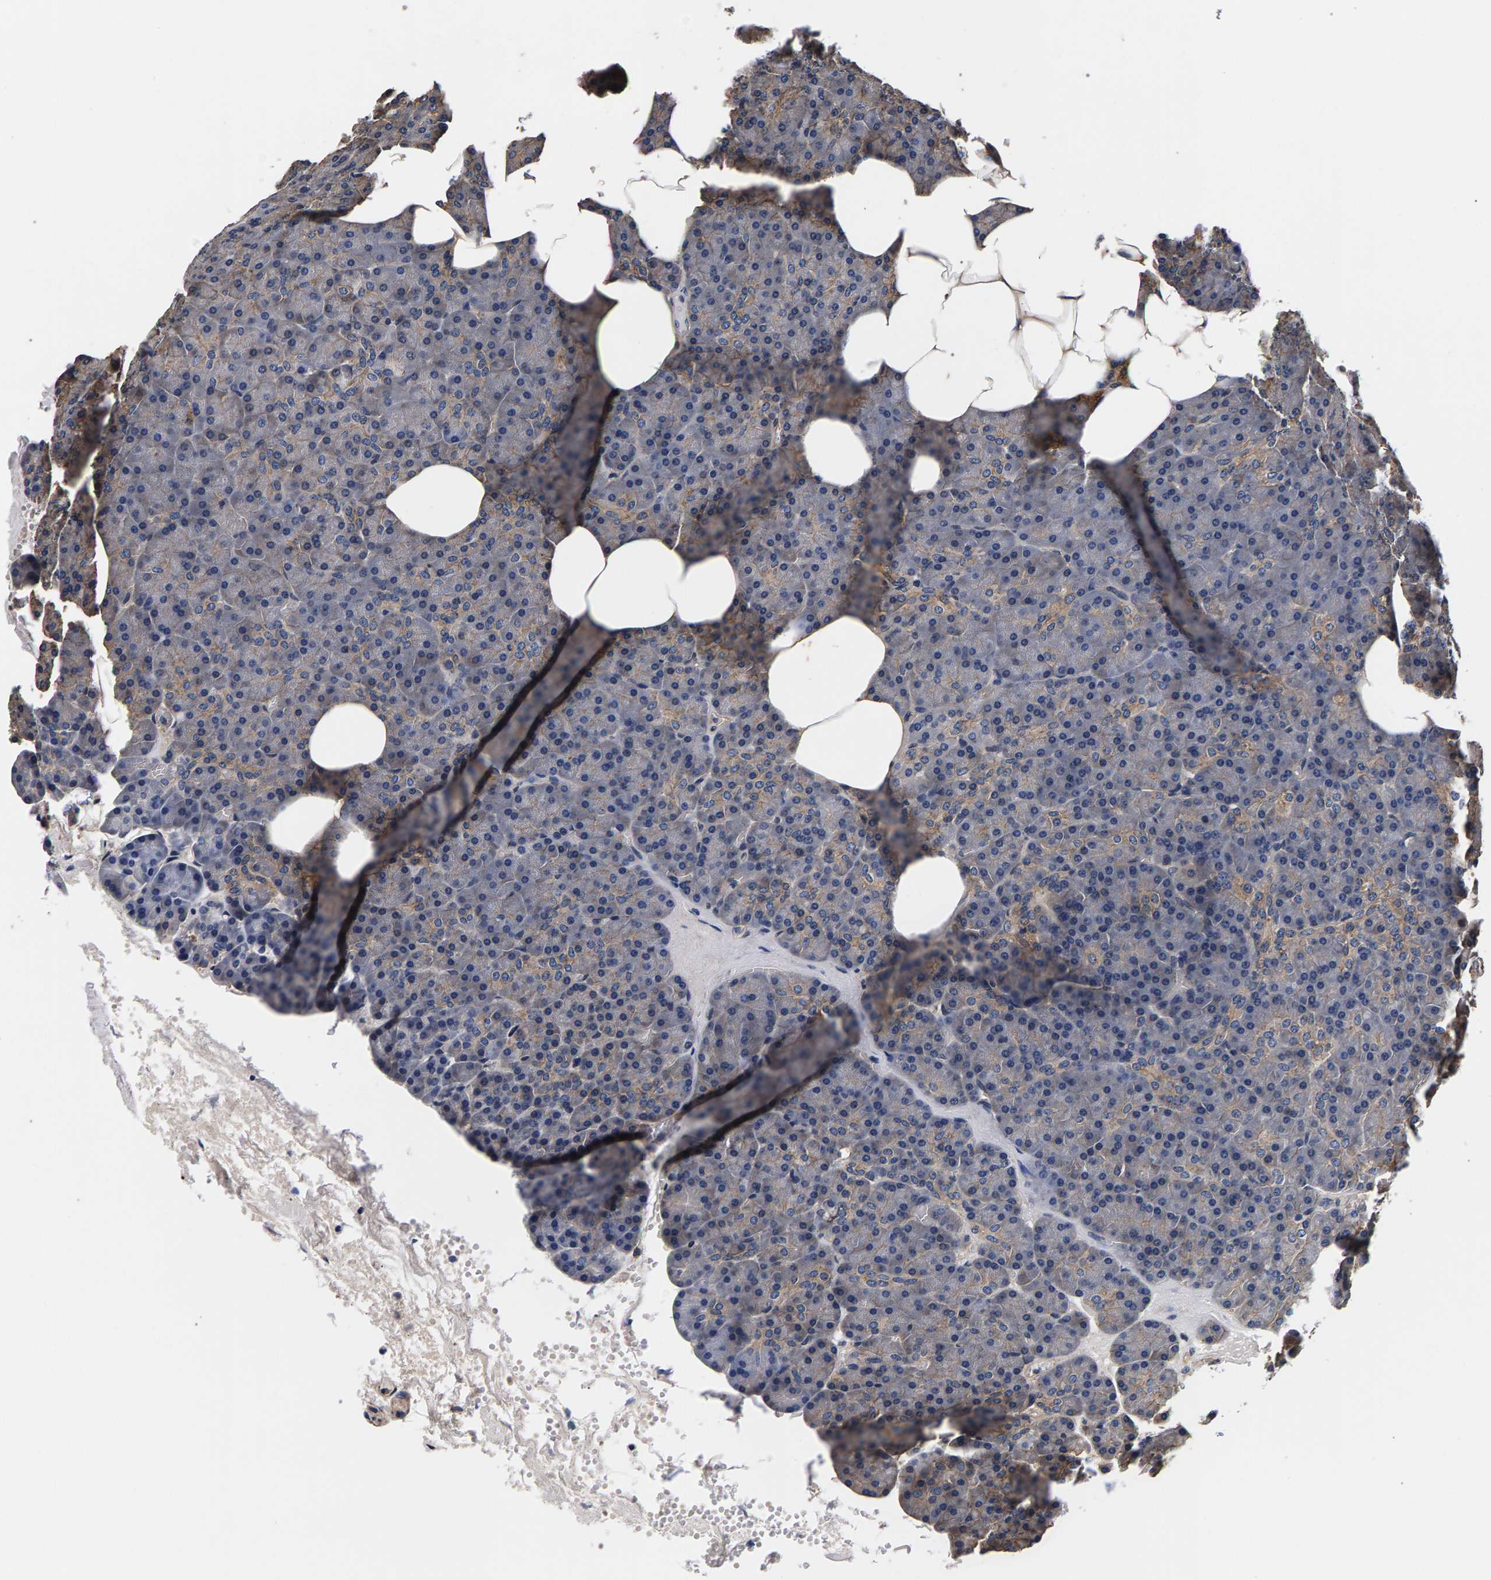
{"staining": {"intensity": "weak", "quantity": "<25%", "location": "cytoplasmic/membranous"}, "tissue": "pancreas", "cell_type": "Exocrine glandular cells", "image_type": "normal", "snomed": [{"axis": "morphology", "description": "Normal tissue, NOS"}, {"axis": "morphology", "description": "Carcinoid, malignant, NOS"}, {"axis": "topography", "description": "Pancreas"}], "caption": "Immunohistochemistry (IHC) of unremarkable pancreas displays no positivity in exocrine glandular cells. (DAB immunohistochemistry visualized using brightfield microscopy, high magnification).", "gene": "MARCHF7", "patient": {"sex": "female", "age": 35}}